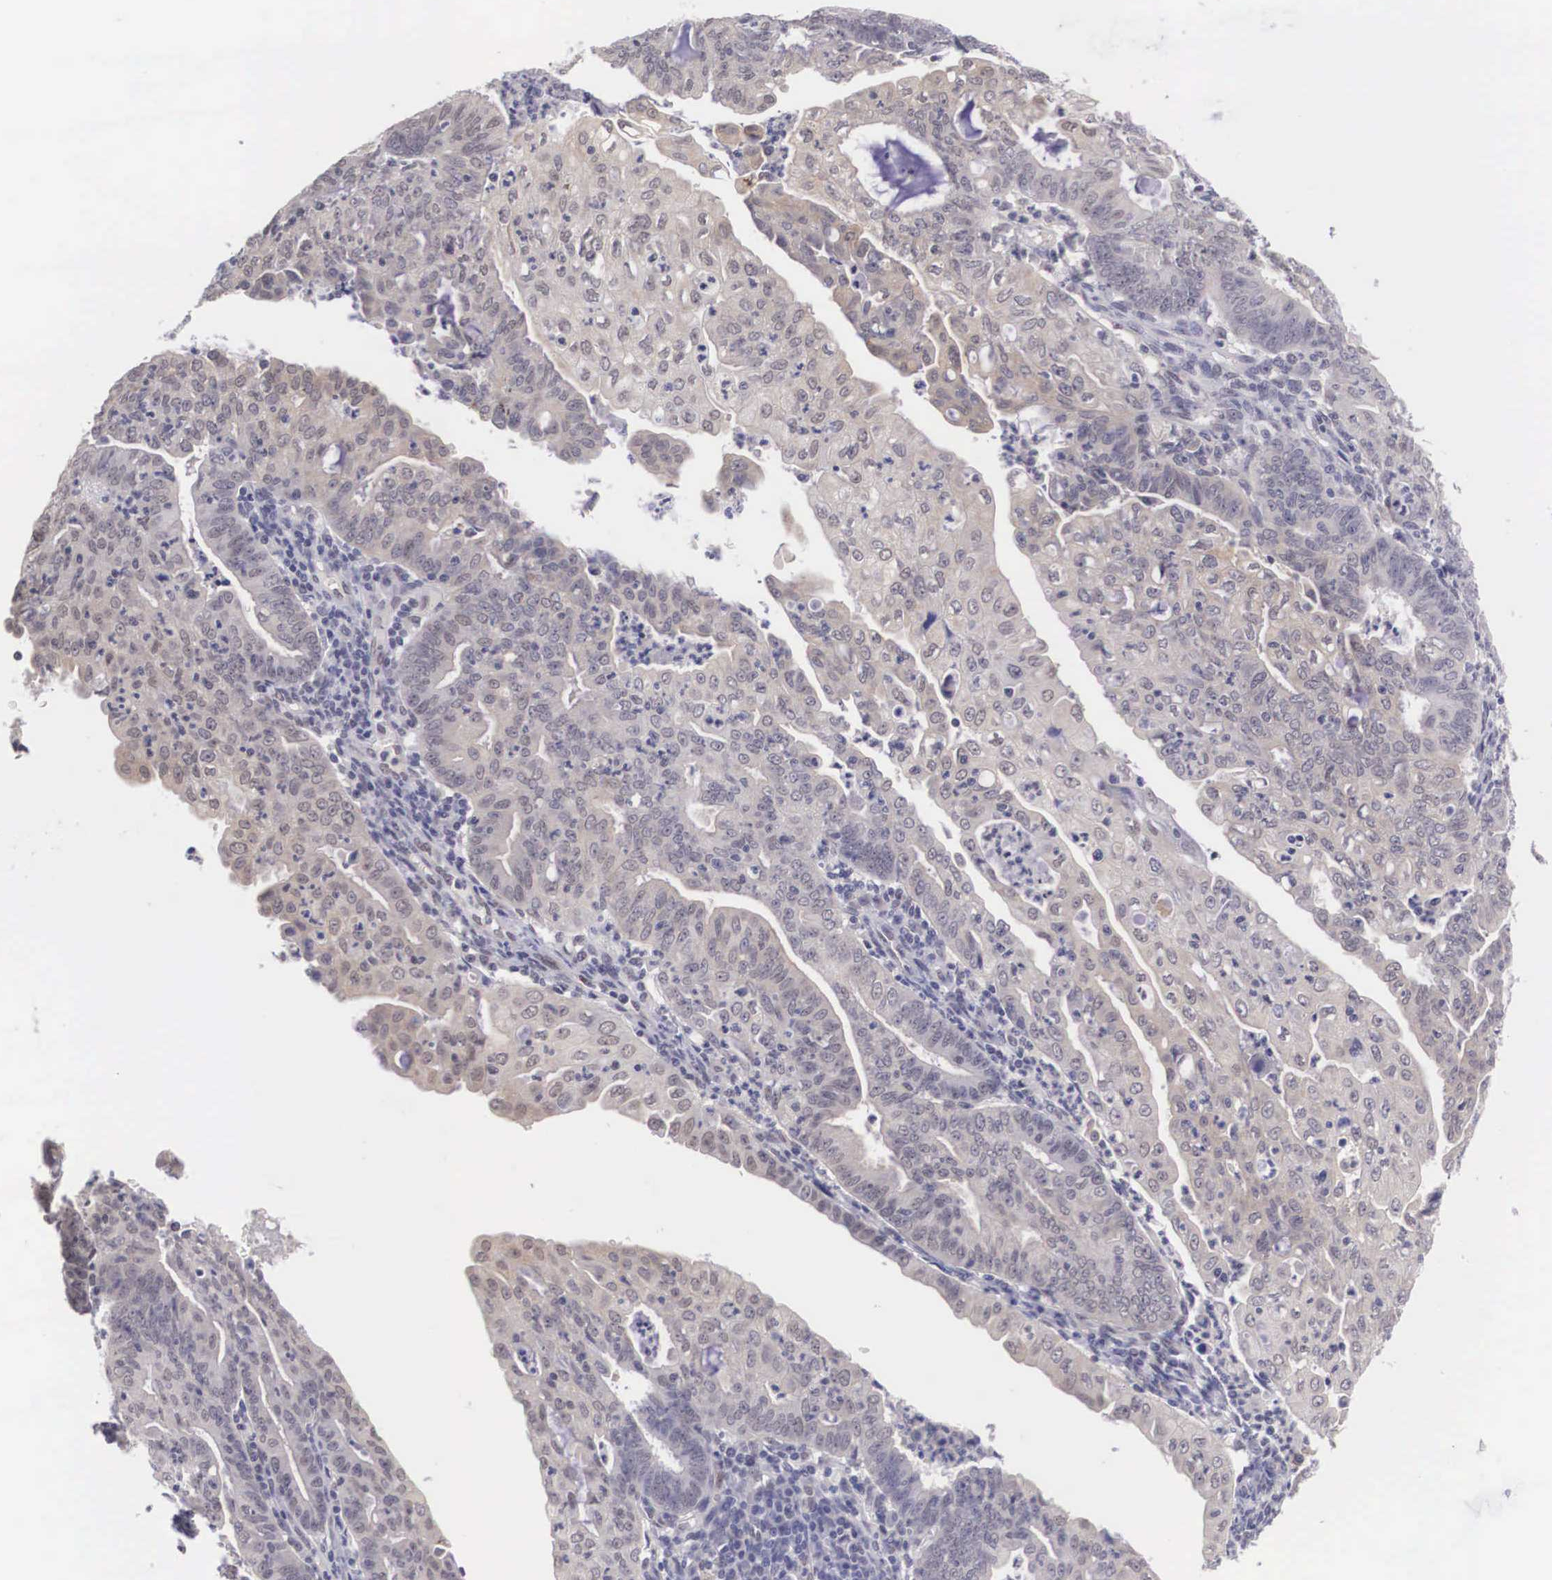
{"staining": {"intensity": "weak", "quantity": ">75%", "location": "cytoplasmic/membranous,nuclear"}, "tissue": "endometrial cancer", "cell_type": "Tumor cells", "image_type": "cancer", "snomed": [{"axis": "morphology", "description": "Adenocarcinoma, NOS"}, {"axis": "topography", "description": "Endometrium"}], "caption": "The image shows a brown stain indicating the presence of a protein in the cytoplasmic/membranous and nuclear of tumor cells in adenocarcinoma (endometrial).", "gene": "NINL", "patient": {"sex": "female", "age": 60}}